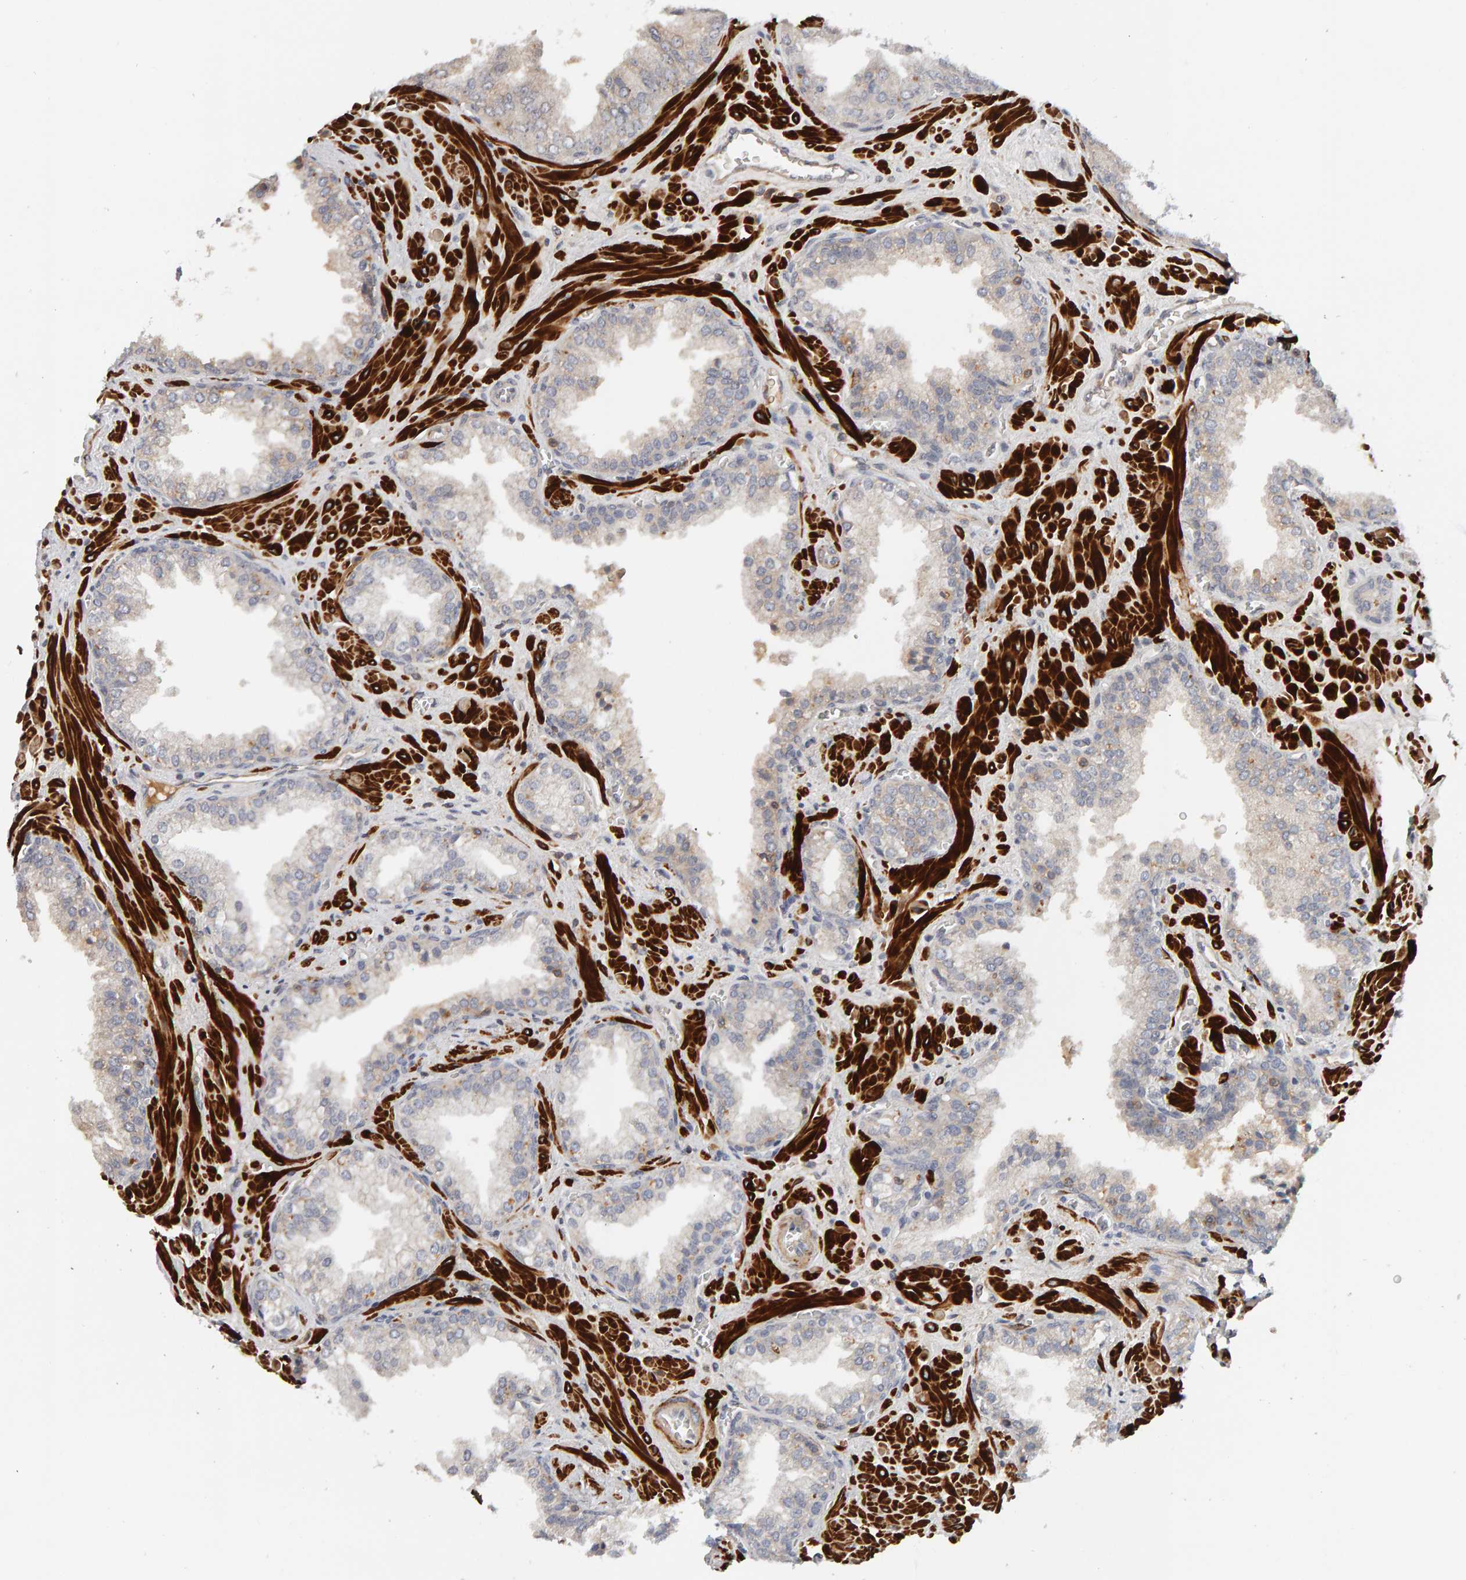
{"staining": {"intensity": "weak", "quantity": "25%-75%", "location": "cytoplasmic/membranous"}, "tissue": "prostate cancer", "cell_type": "Tumor cells", "image_type": "cancer", "snomed": [{"axis": "morphology", "description": "Adenocarcinoma, Low grade"}, {"axis": "topography", "description": "Prostate"}], "caption": "DAB (3,3'-diaminobenzidine) immunohistochemical staining of adenocarcinoma (low-grade) (prostate) demonstrates weak cytoplasmic/membranous protein expression in about 25%-75% of tumor cells.", "gene": "NUDCD1", "patient": {"sex": "male", "age": 71}}